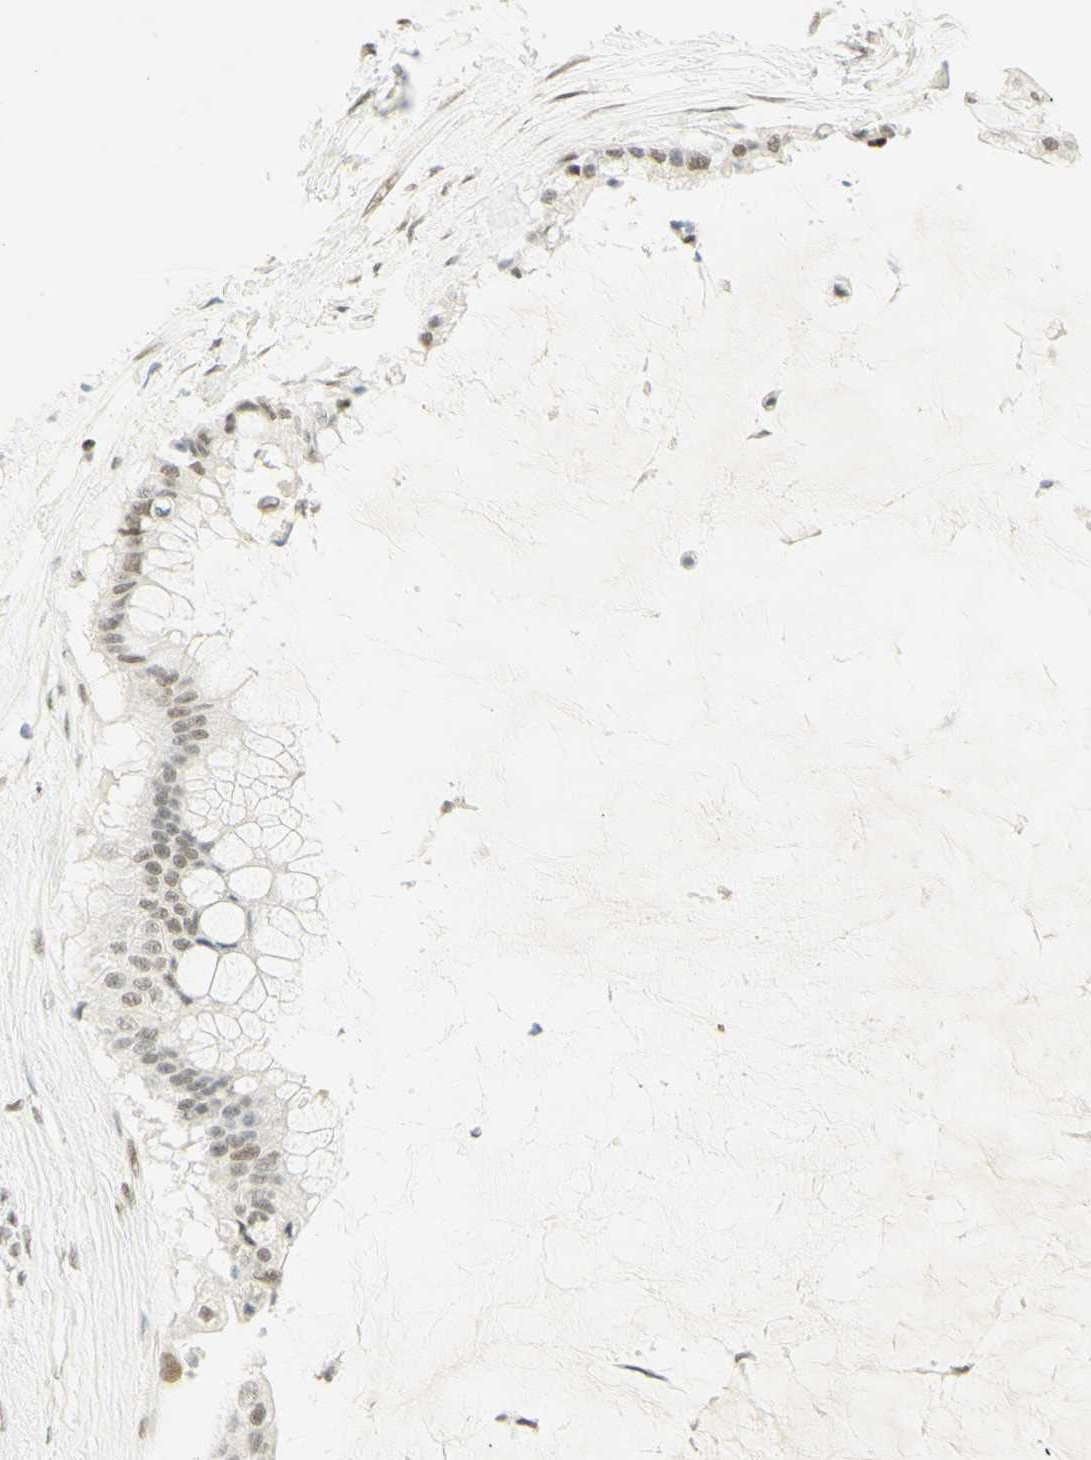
{"staining": {"intensity": "weak", "quantity": "25%-75%", "location": "nuclear"}, "tissue": "pancreatic cancer", "cell_type": "Tumor cells", "image_type": "cancer", "snomed": [{"axis": "morphology", "description": "Adenocarcinoma, NOS"}, {"axis": "topography", "description": "Pancreas"}], "caption": "Immunohistochemical staining of pancreatic adenocarcinoma displays weak nuclear protein staining in about 25%-75% of tumor cells.", "gene": "PMS2", "patient": {"sex": "male", "age": 41}}